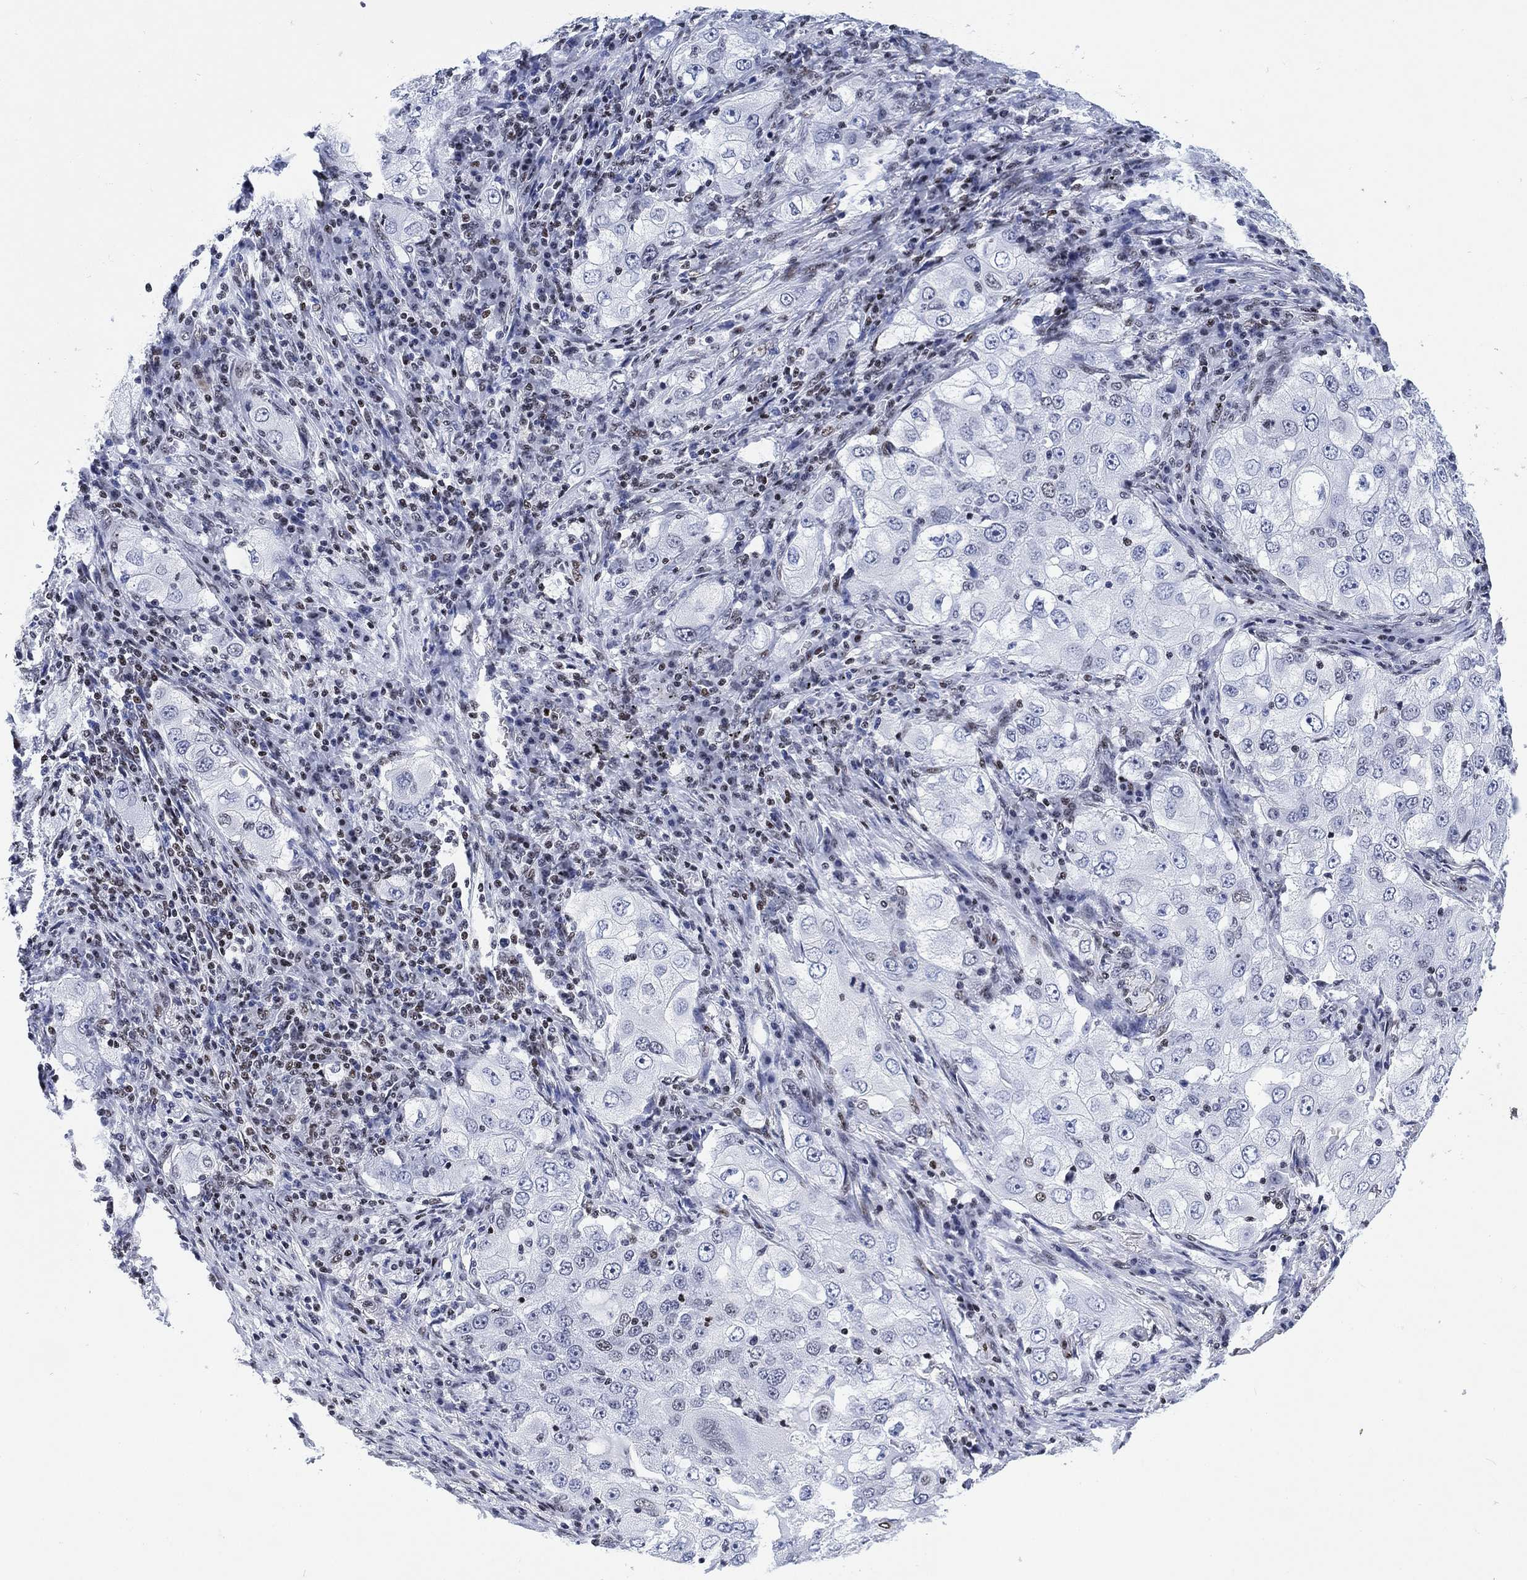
{"staining": {"intensity": "negative", "quantity": "none", "location": "none"}, "tissue": "lung cancer", "cell_type": "Tumor cells", "image_type": "cancer", "snomed": [{"axis": "morphology", "description": "Adenocarcinoma, NOS"}, {"axis": "topography", "description": "Lung"}], "caption": "A high-resolution image shows IHC staining of lung adenocarcinoma, which displays no significant expression in tumor cells. (DAB (3,3'-diaminobenzidine) immunohistochemistry (IHC) visualized using brightfield microscopy, high magnification).", "gene": "H1-10", "patient": {"sex": "female", "age": 61}}